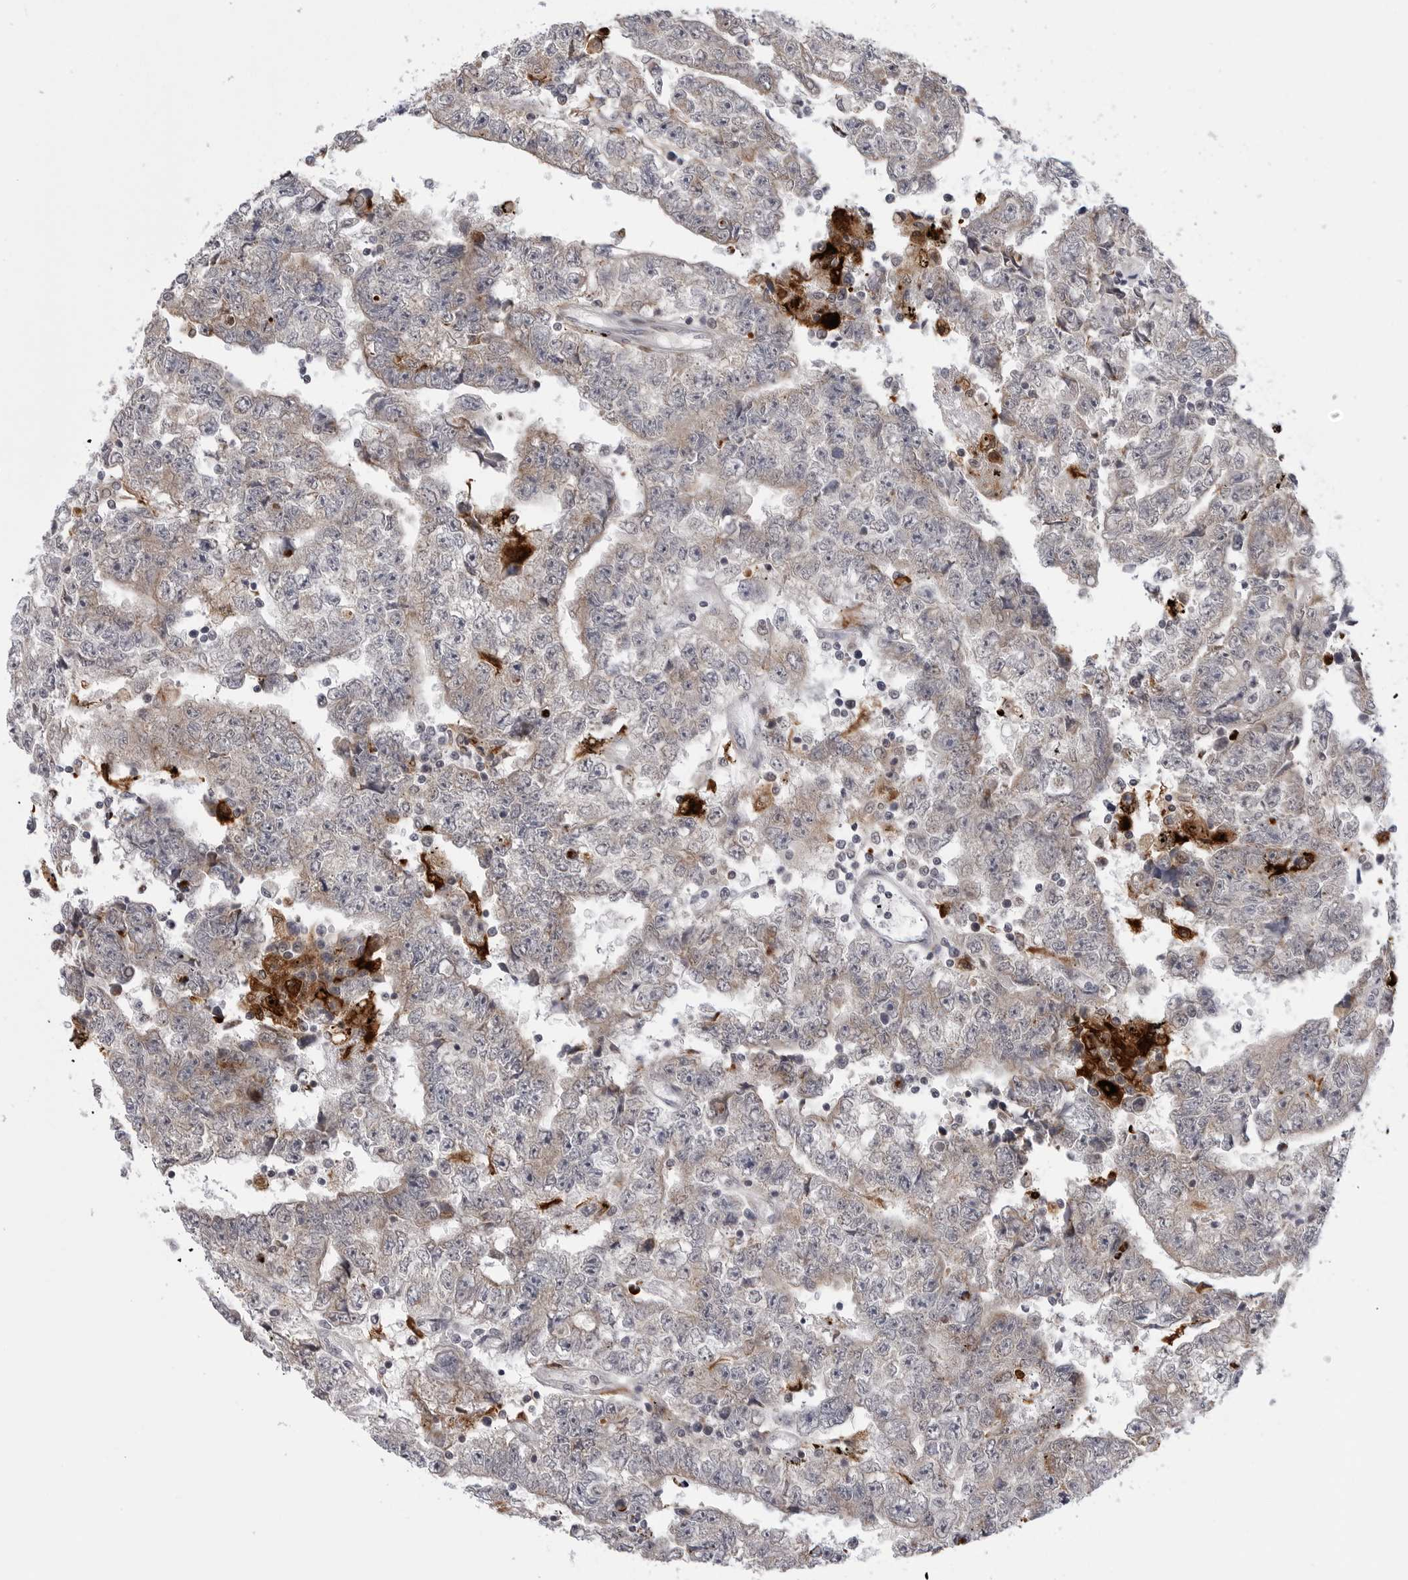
{"staining": {"intensity": "weak", "quantity": "25%-75%", "location": "cytoplasmic/membranous"}, "tissue": "testis cancer", "cell_type": "Tumor cells", "image_type": "cancer", "snomed": [{"axis": "morphology", "description": "Carcinoma, Embryonal, NOS"}, {"axis": "topography", "description": "Testis"}], "caption": "Immunohistochemical staining of embryonal carcinoma (testis) reveals low levels of weak cytoplasmic/membranous expression in about 25%-75% of tumor cells.", "gene": "CDK20", "patient": {"sex": "male", "age": 25}}